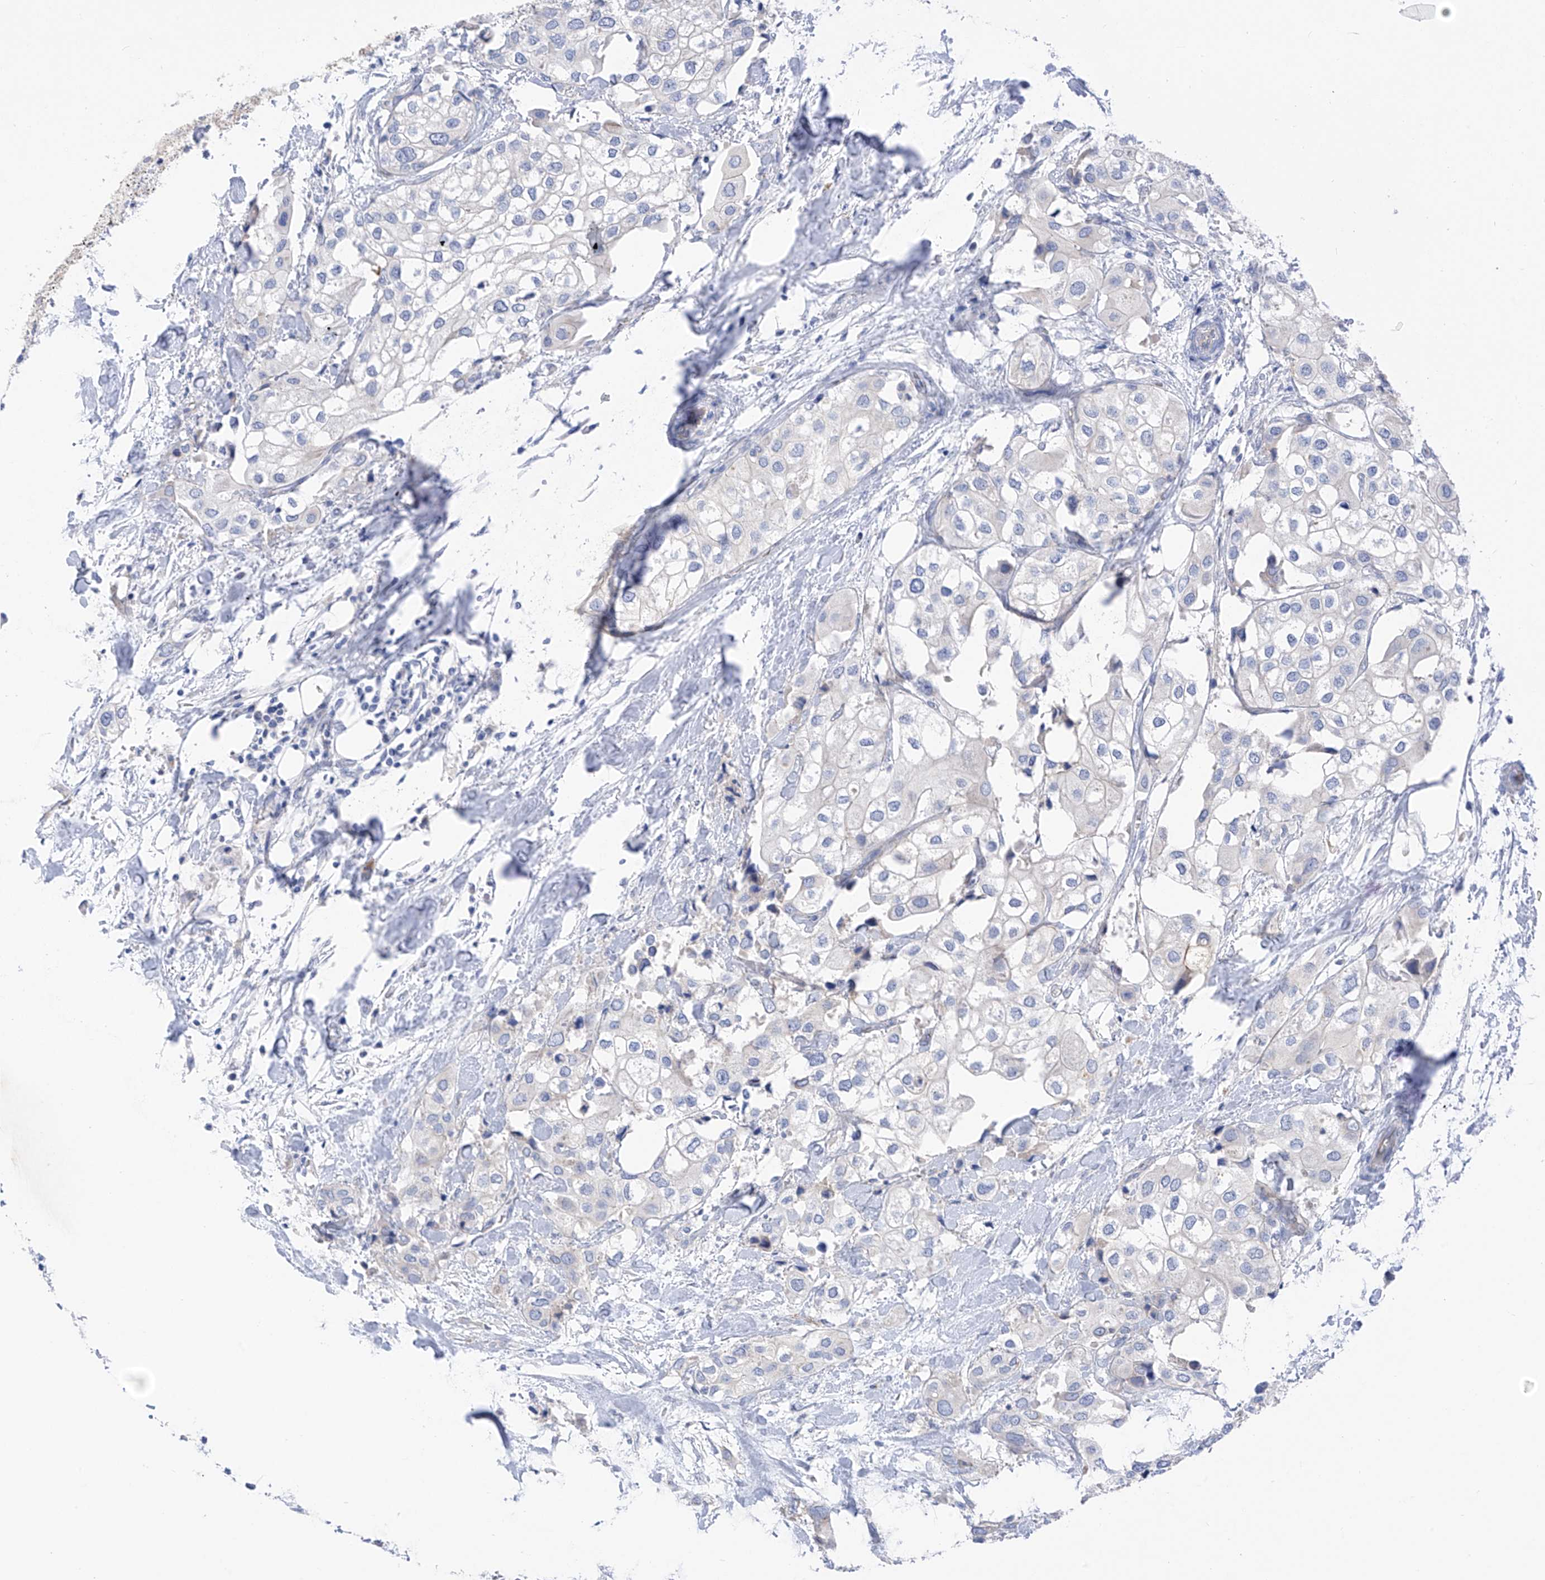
{"staining": {"intensity": "negative", "quantity": "none", "location": "none"}, "tissue": "urothelial cancer", "cell_type": "Tumor cells", "image_type": "cancer", "snomed": [{"axis": "morphology", "description": "Urothelial carcinoma, High grade"}, {"axis": "topography", "description": "Urinary bladder"}], "caption": "This is a histopathology image of IHC staining of urothelial carcinoma (high-grade), which shows no positivity in tumor cells. (Stains: DAB IHC with hematoxylin counter stain, Microscopy: brightfield microscopy at high magnification).", "gene": "ITGA9", "patient": {"sex": "male", "age": 64}}